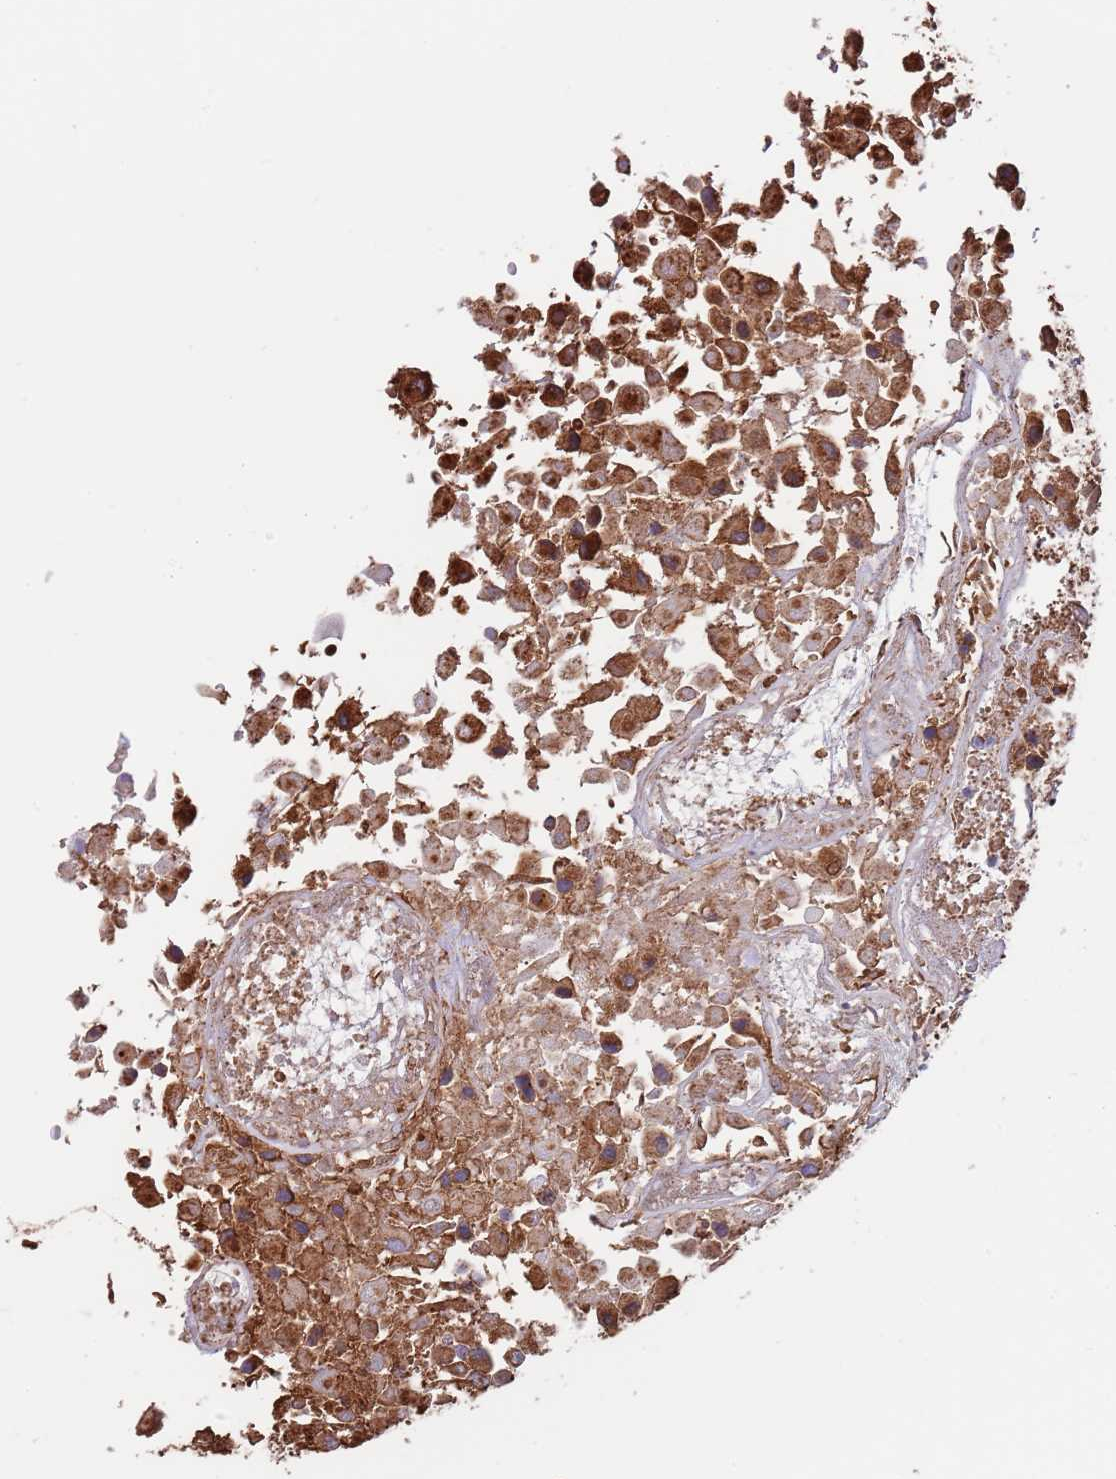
{"staining": {"intensity": "moderate", "quantity": ">75%", "location": "cytoplasmic/membranous,nuclear"}, "tissue": "urothelial cancer", "cell_type": "Tumor cells", "image_type": "cancer", "snomed": [{"axis": "morphology", "description": "Urothelial carcinoma, High grade"}, {"axis": "topography", "description": "Urinary bladder"}], "caption": "This is a histology image of IHC staining of high-grade urothelial carcinoma, which shows moderate positivity in the cytoplasmic/membranous and nuclear of tumor cells.", "gene": "BPNT1", "patient": {"sex": "male", "age": 56}}